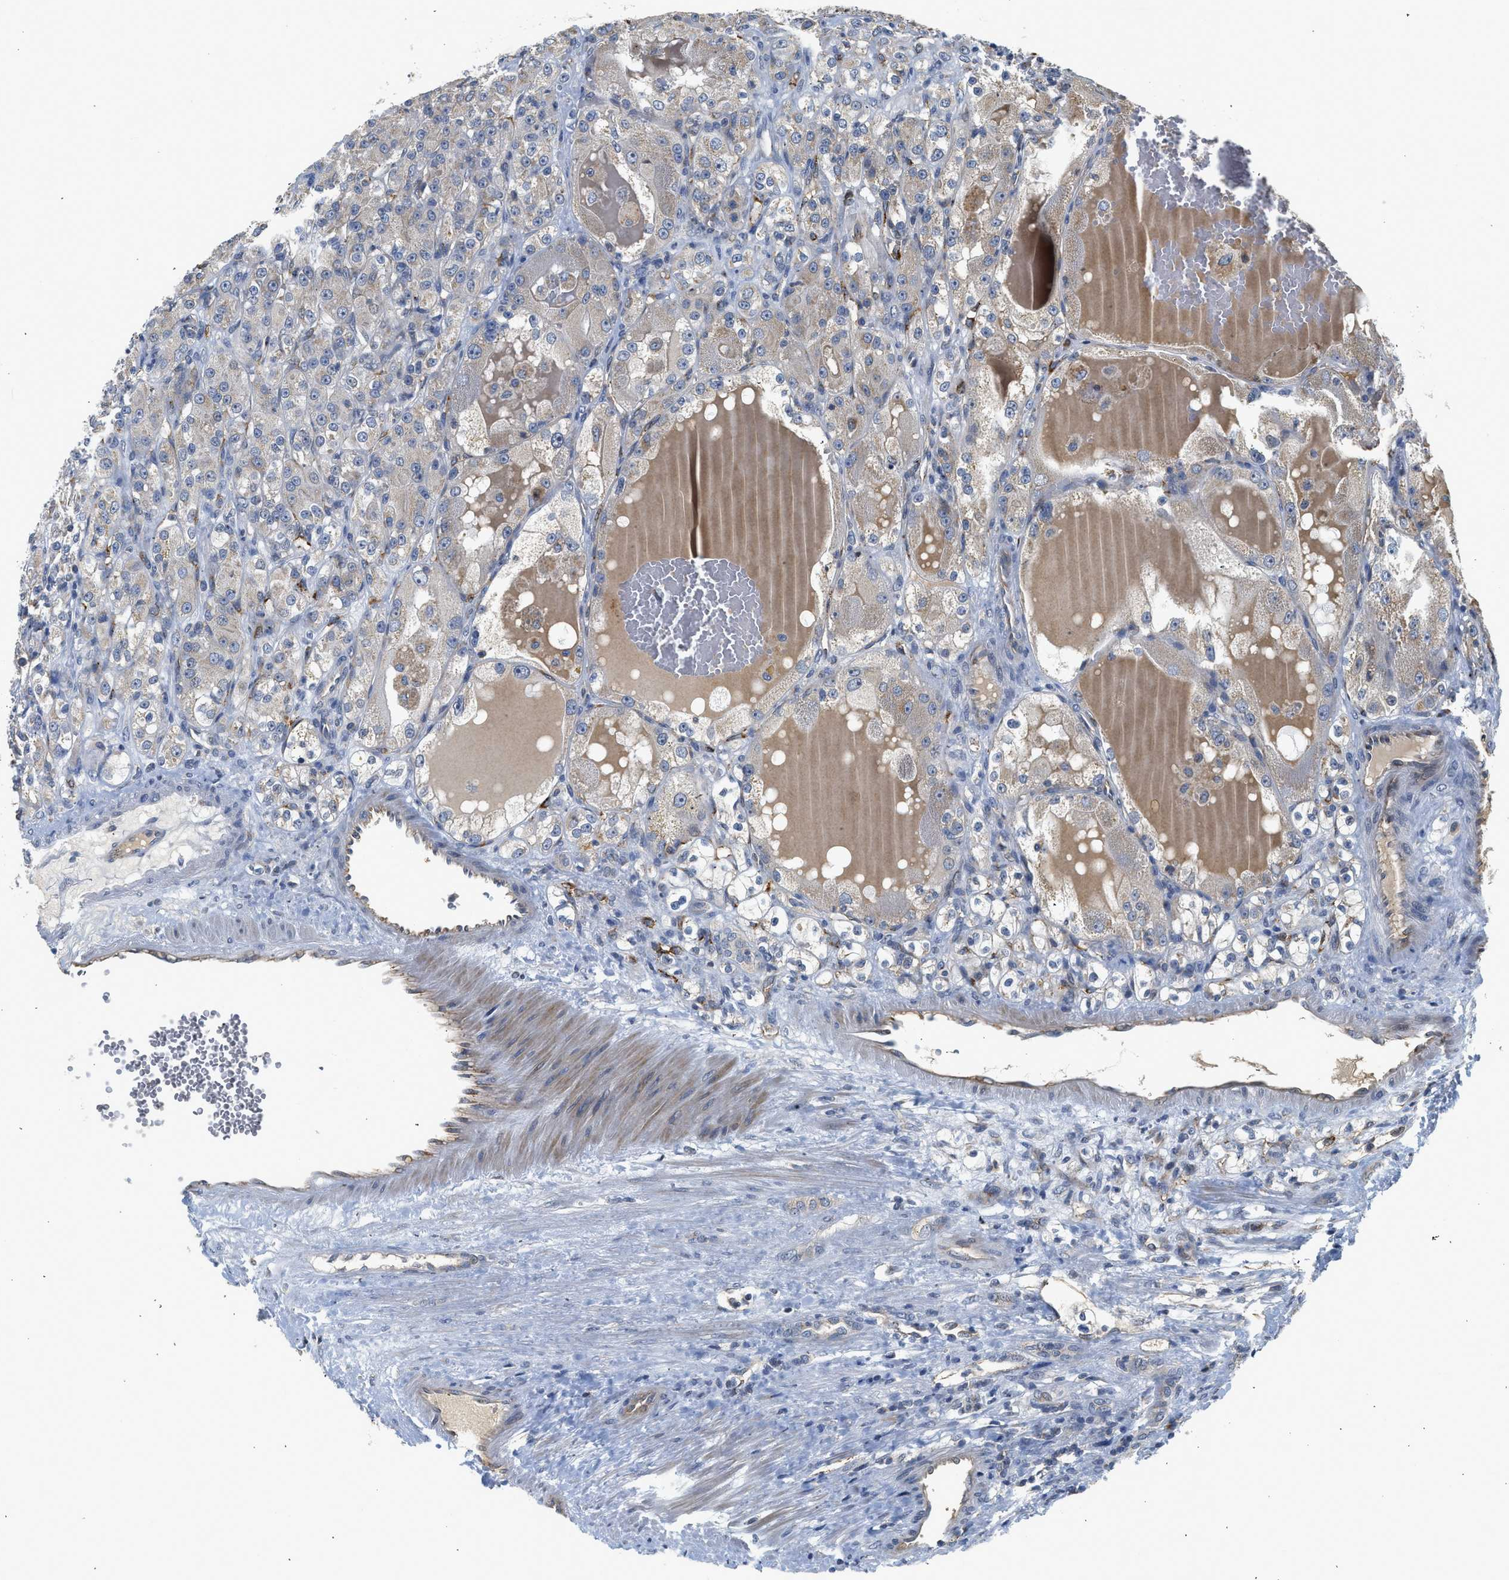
{"staining": {"intensity": "weak", "quantity": "<25%", "location": "cytoplasmic/membranous"}, "tissue": "renal cancer", "cell_type": "Tumor cells", "image_type": "cancer", "snomed": [{"axis": "morphology", "description": "Adenocarcinoma, NOS"}, {"axis": "topography", "description": "Kidney"}], "caption": "This histopathology image is of adenocarcinoma (renal) stained with immunohistochemistry to label a protein in brown with the nuclei are counter-stained blue. There is no staining in tumor cells.", "gene": "PIM1", "patient": {"sex": "male", "age": 61}}